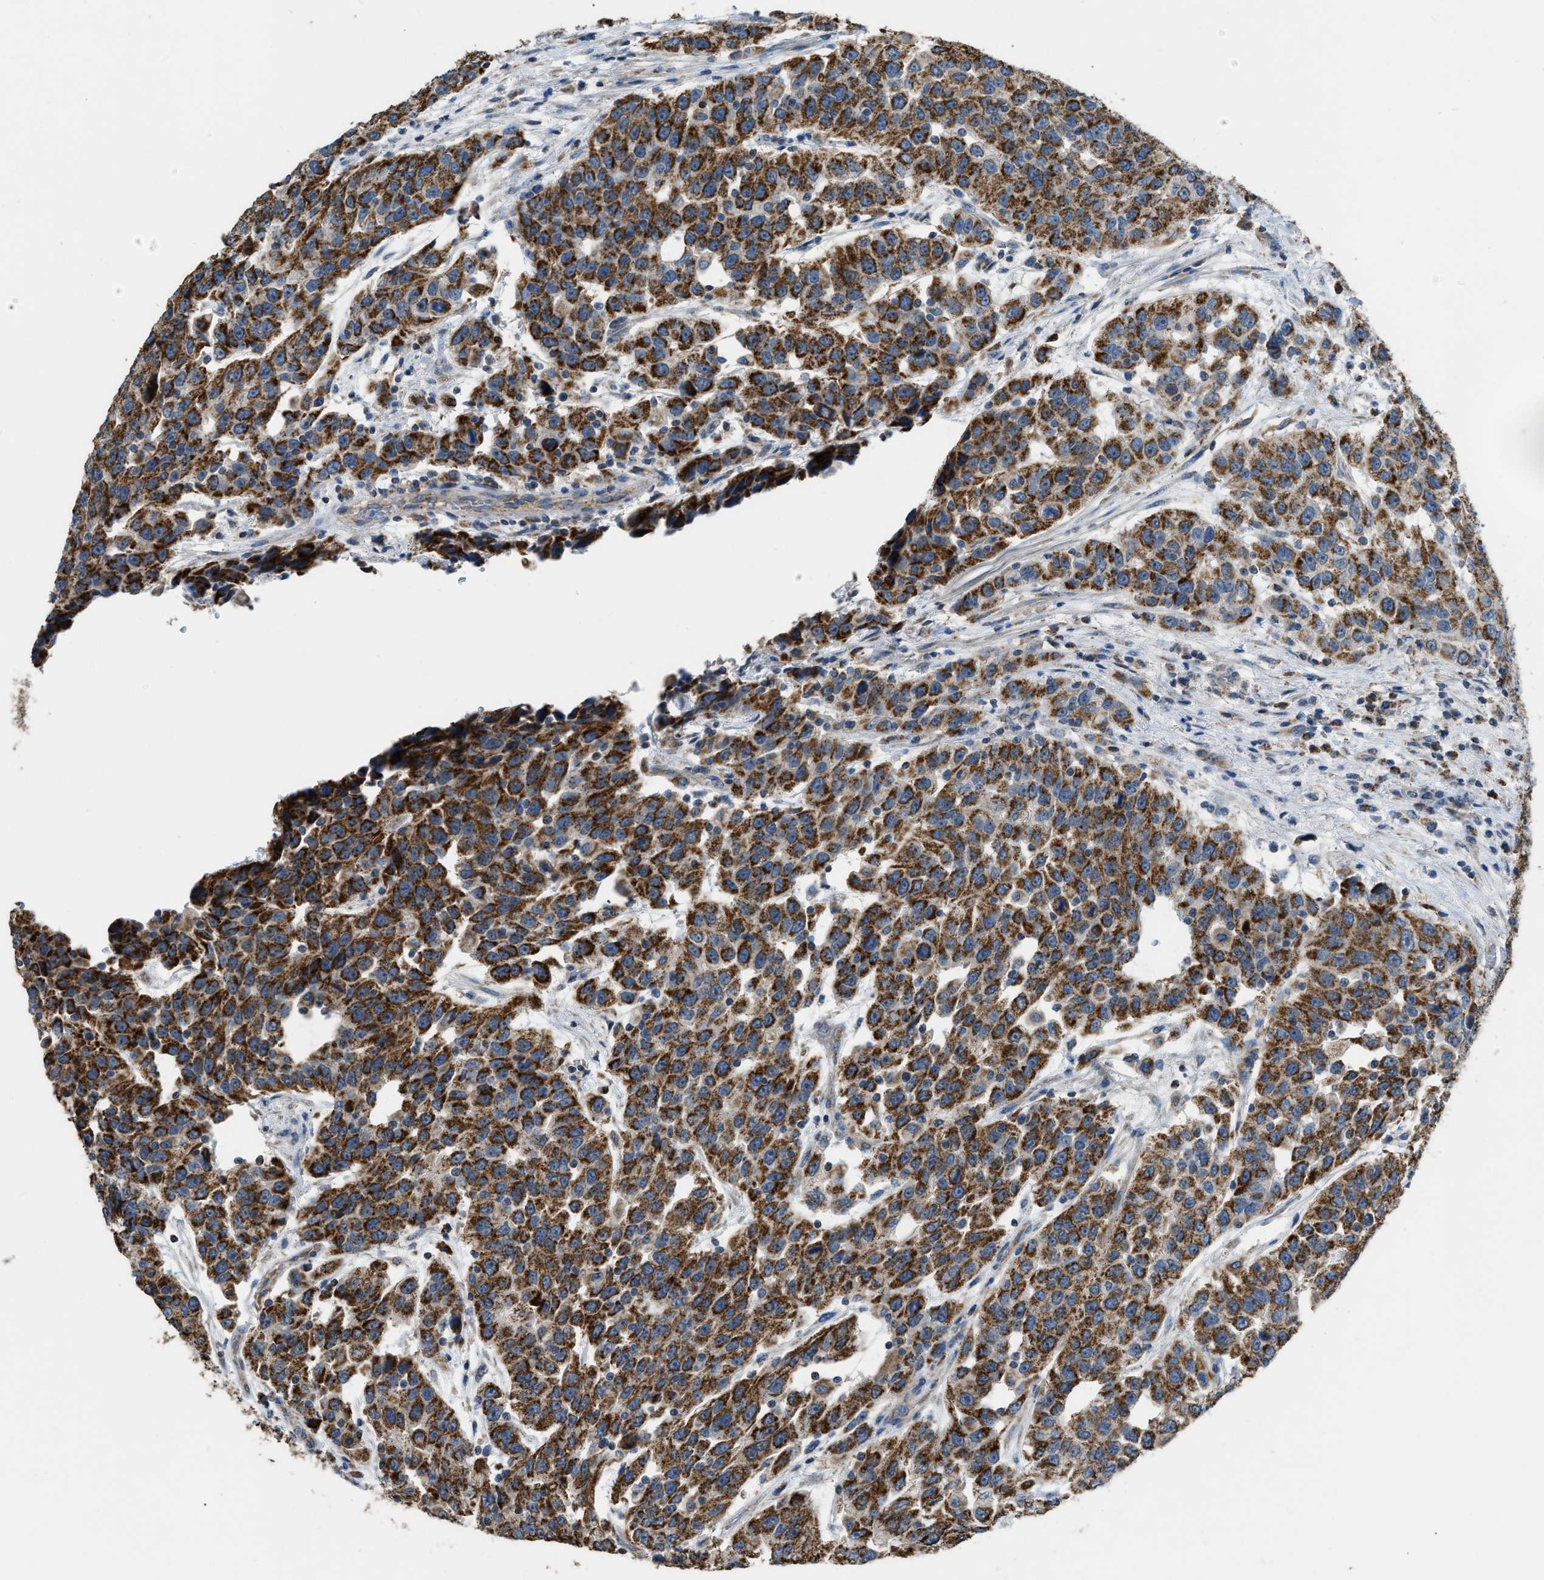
{"staining": {"intensity": "strong", "quantity": ">75%", "location": "cytoplasmic/membranous"}, "tissue": "urothelial cancer", "cell_type": "Tumor cells", "image_type": "cancer", "snomed": [{"axis": "morphology", "description": "Urothelial carcinoma, High grade"}, {"axis": "topography", "description": "Urinary bladder"}], "caption": "High-grade urothelial carcinoma stained for a protein demonstrates strong cytoplasmic/membranous positivity in tumor cells. (brown staining indicates protein expression, while blue staining denotes nuclei).", "gene": "ETFB", "patient": {"sex": "female", "age": 80}}